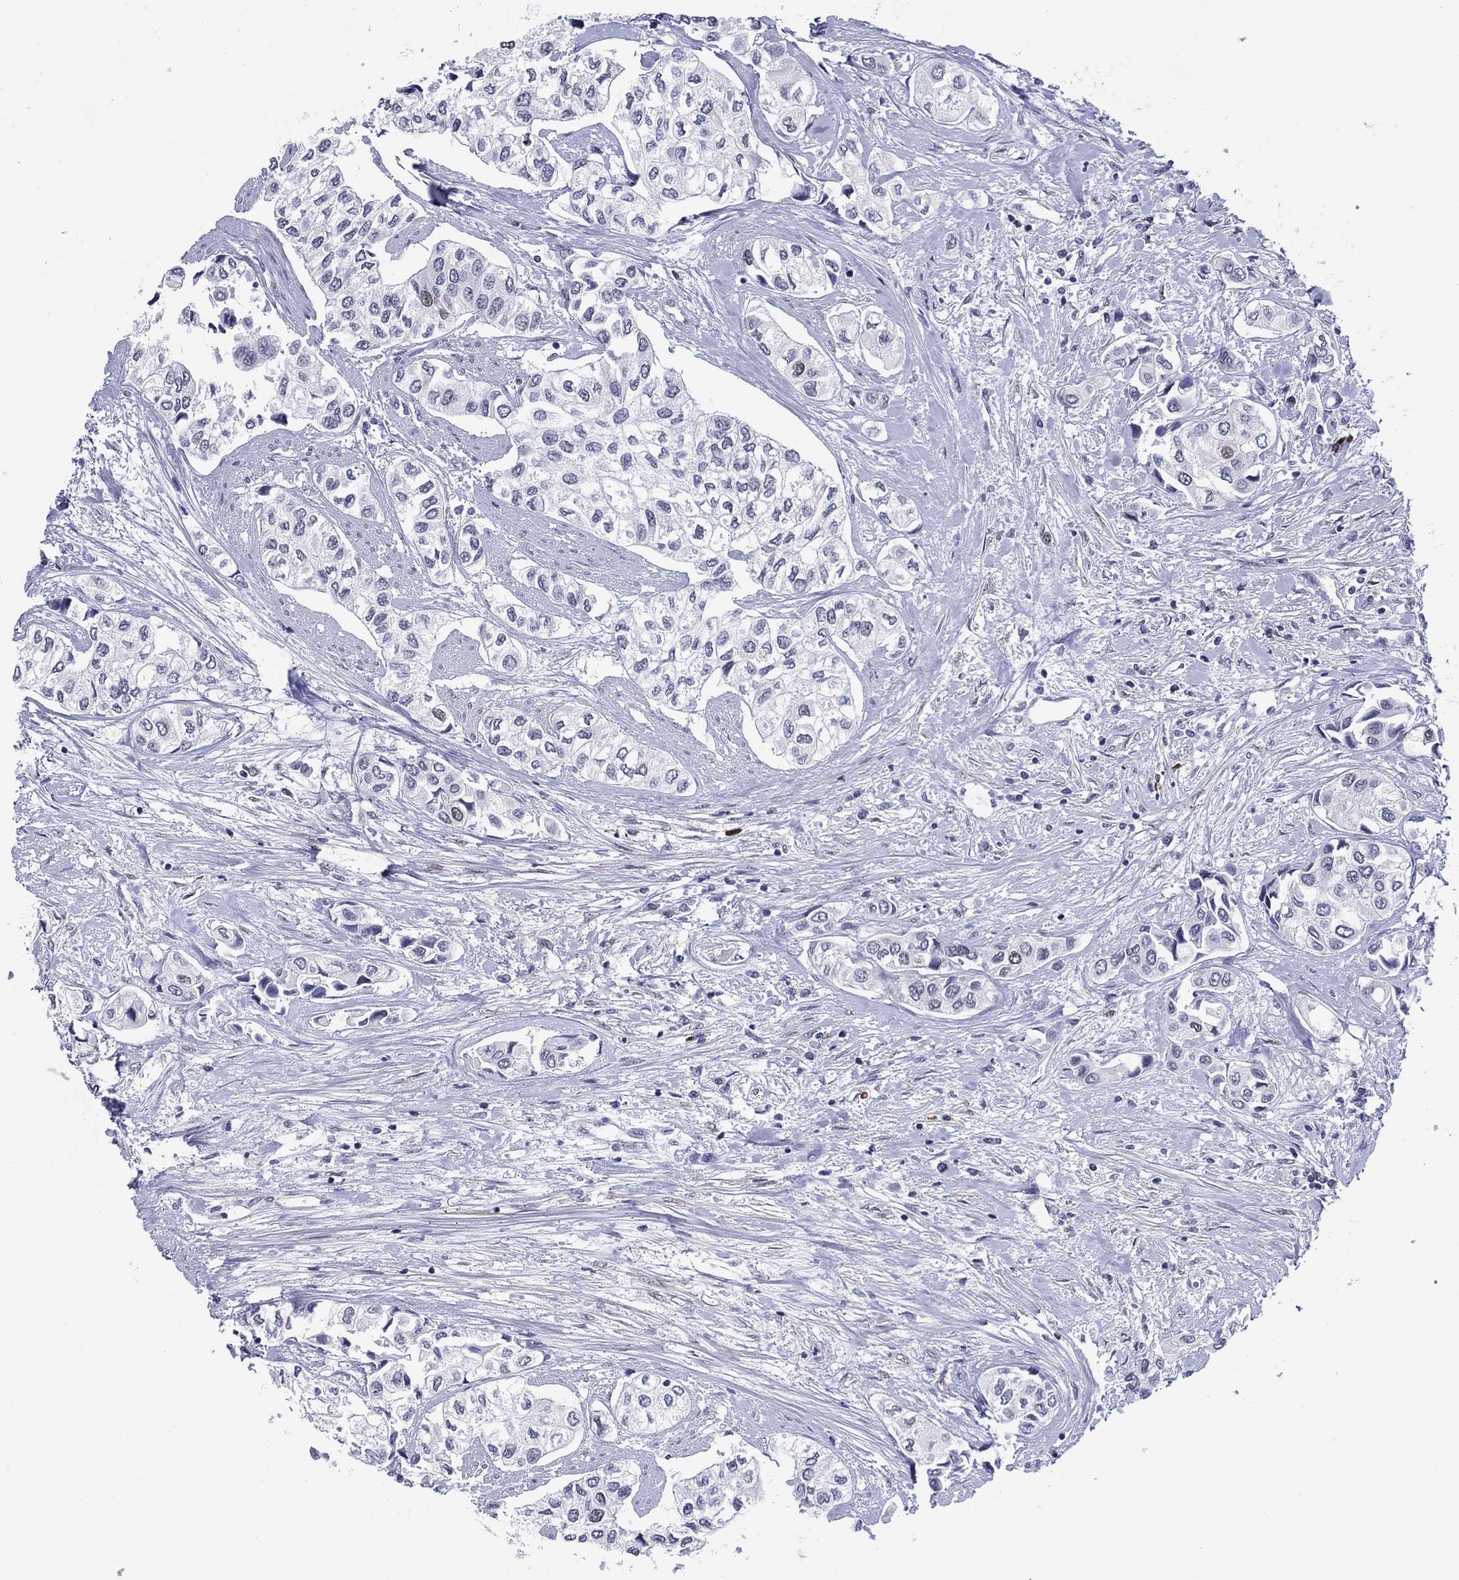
{"staining": {"intensity": "negative", "quantity": "none", "location": "none"}, "tissue": "urothelial cancer", "cell_type": "Tumor cells", "image_type": "cancer", "snomed": [{"axis": "morphology", "description": "Urothelial carcinoma, High grade"}, {"axis": "topography", "description": "Urinary bladder"}], "caption": "Tumor cells are negative for protein expression in human urothelial cancer.", "gene": "GATA6", "patient": {"sex": "male", "age": 73}}